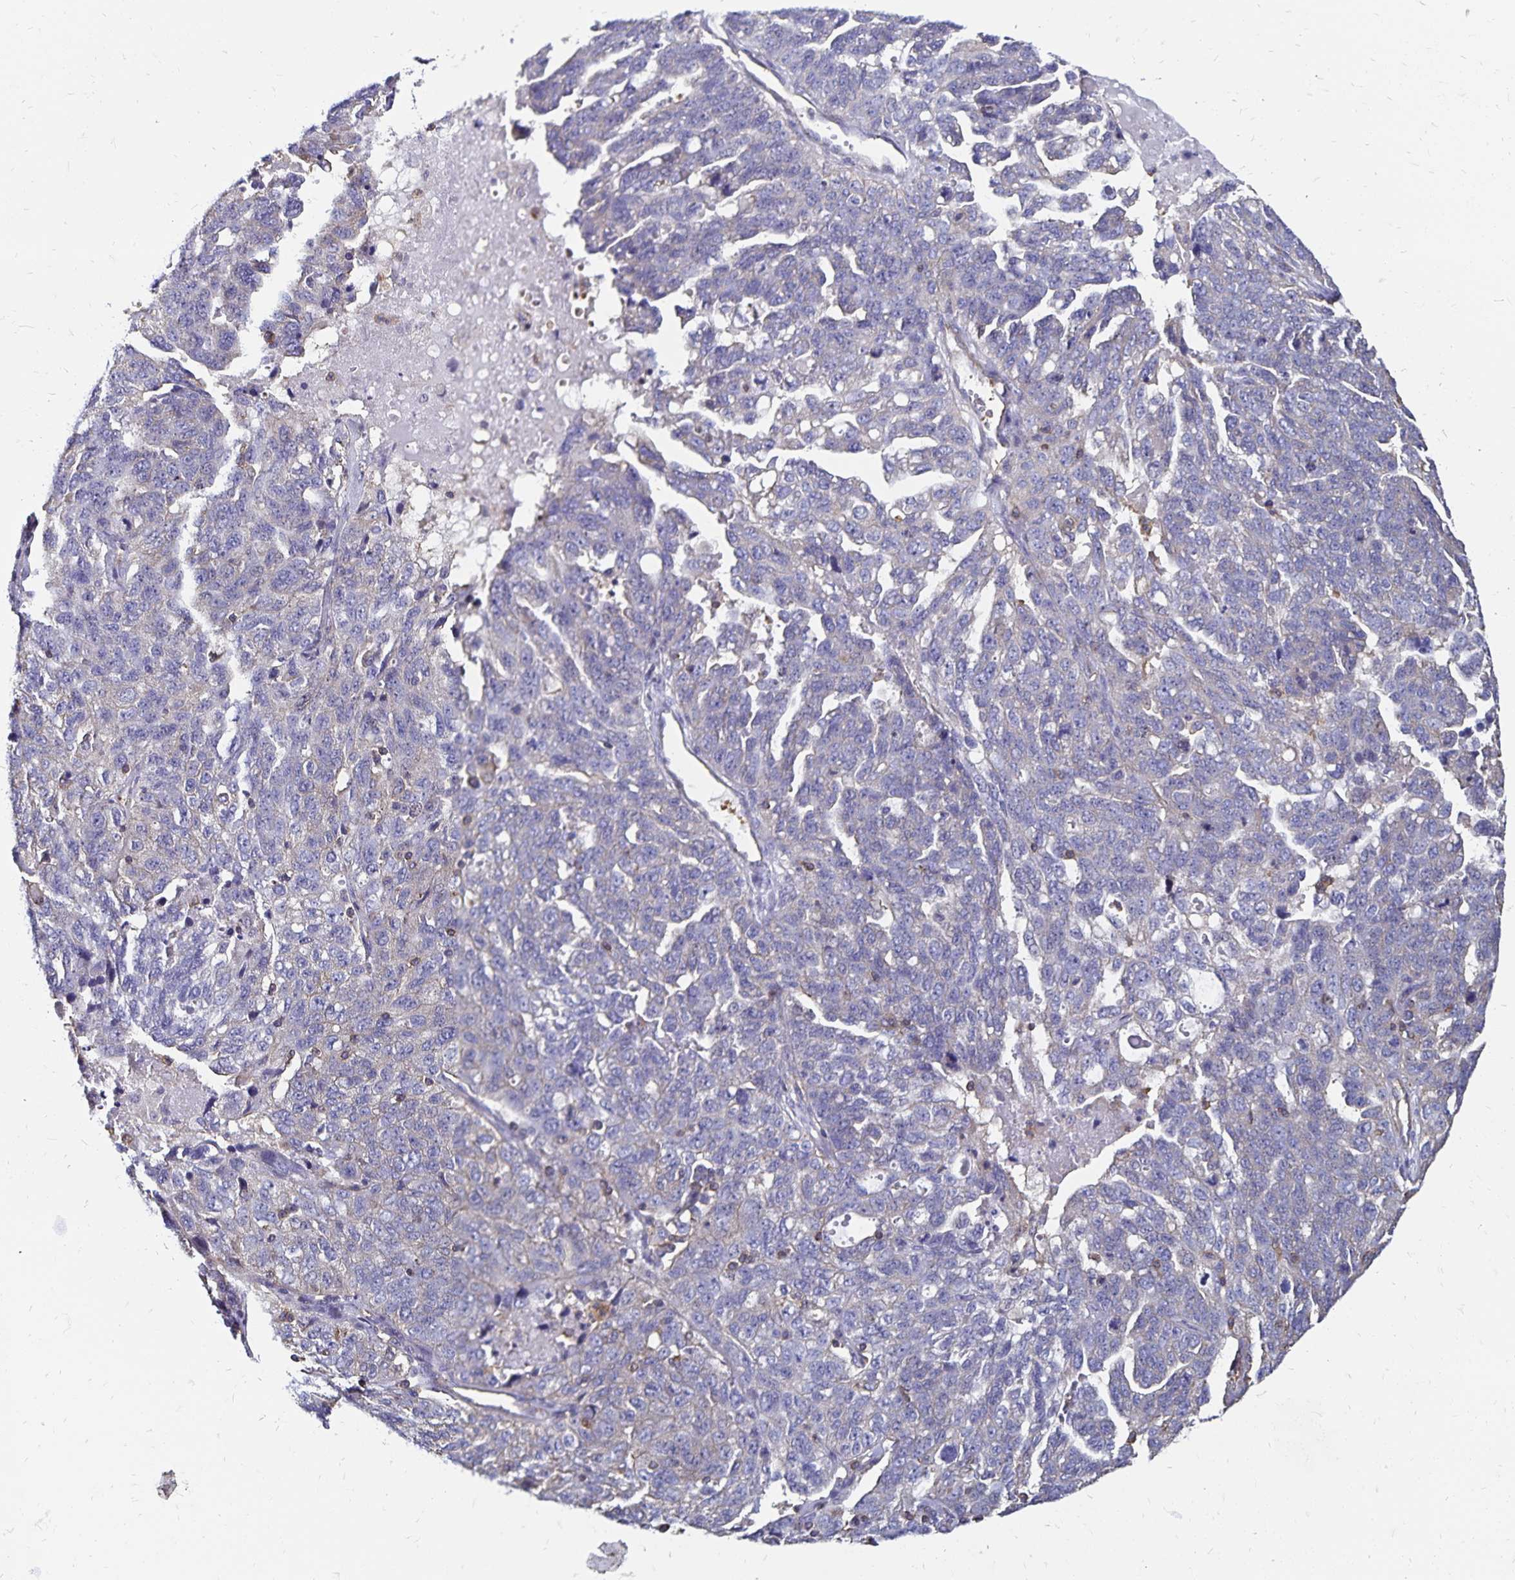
{"staining": {"intensity": "negative", "quantity": "none", "location": "none"}, "tissue": "ovarian cancer", "cell_type": "Tumor cells", "image_type": "cancer", "snomed": [{"axis": "morphology", "description": "Cystadenocarcinoma, serous, NOS"}, {"axis": "topography", "description": "Ovary"}], "caption": "This is an IHC micrograph of human ovarian cancer (serous cystadenocarcinoma). There is no staining in tumor cells.", "gene": "RPRML", "patient": {"sex": "female", "age": 71}}